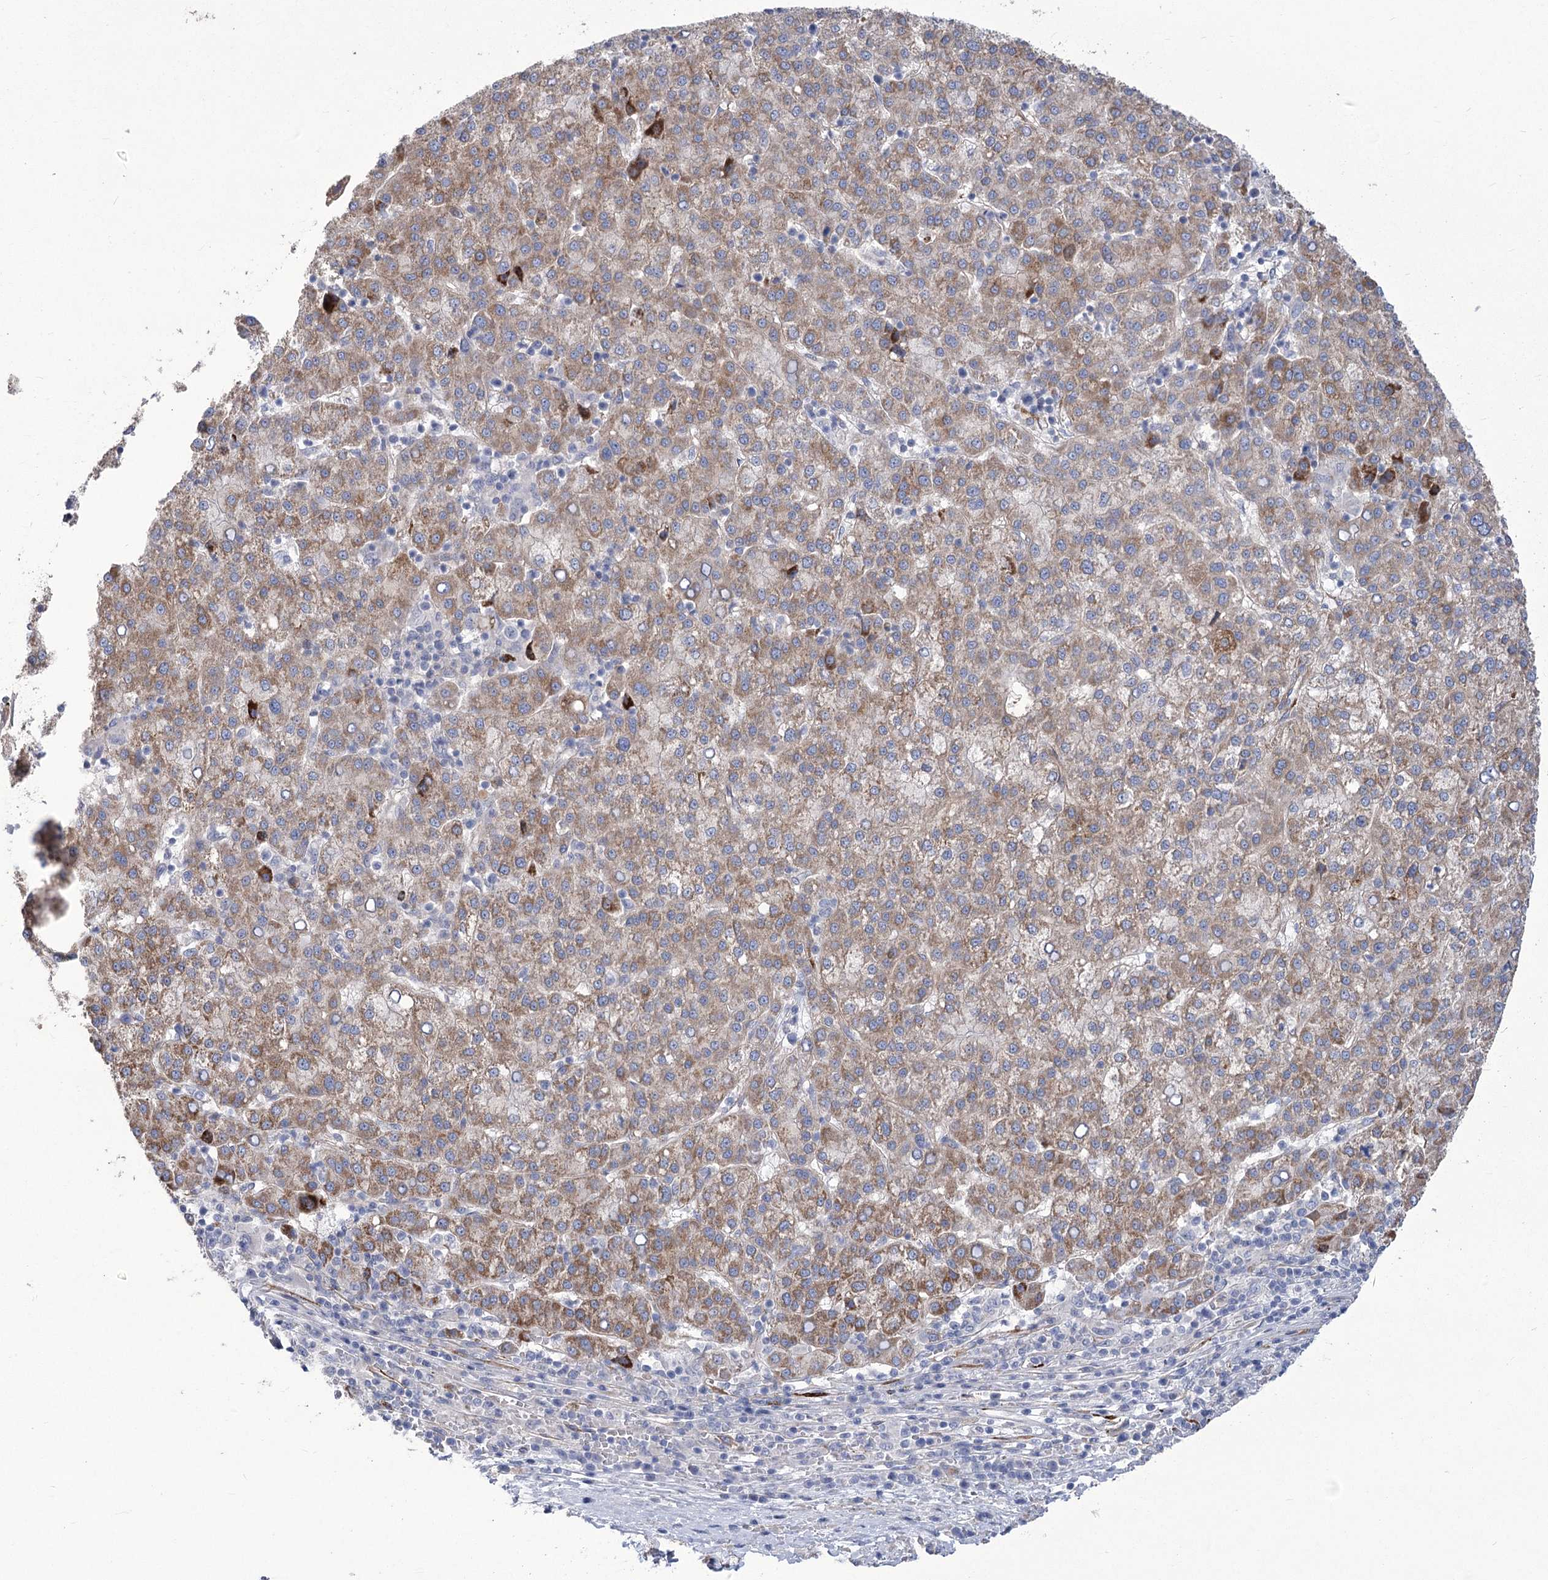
{"staining": {"intensity": "moderate", "quantity": ">75%", "location": "cytoplasmic/membranous"}, "tissue": "liver cancer", "cell_type": "Tumor cells", "image_type": "cancer", "snomed": [{"axis": "morphology", "description": "Carcinoma, Hepatocellular, NOS"}, {"axis": "topography", "description": "Liver"}], "caption": "Protein positivity by IHC reveals moderate cytoplasmic/membranous expression in approximately >75% of tumor cells in liver hepatocellular carcinoma. The protein of interest is shown in brown color, while the nuclei are stained blue.", "gene": "ANGPTL3", "patient": {"sex": "female", "age": 58}}